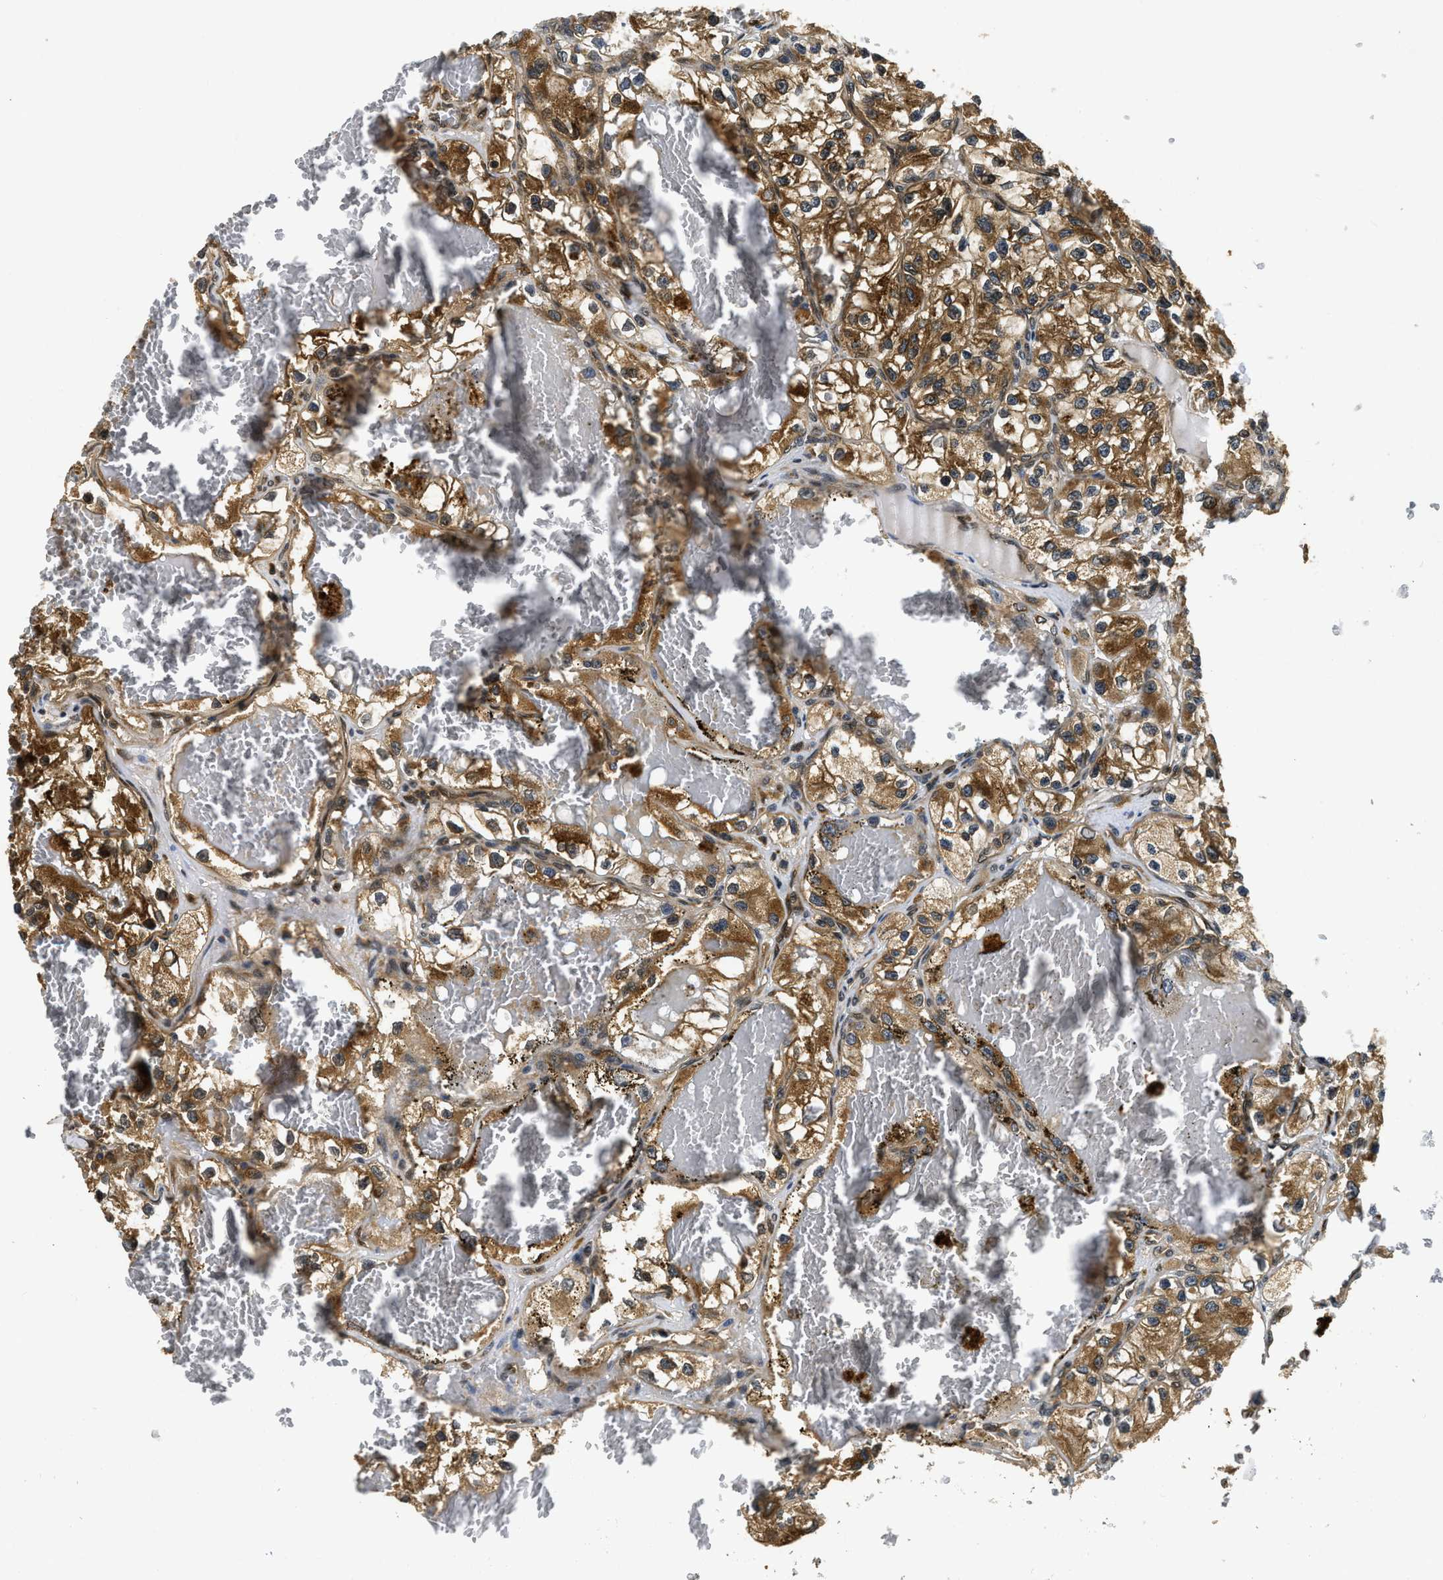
{"staining": {"intensity": "moderate", "quantity": ">75%", "location": "cytoplasmic/membranous"}, "tissue": "renal cancer", "cell_type": "Tumor cells", "image_type": "cancer", "snomed": [{"axis": "morphology", "description": "Adenocarcinoma, NOS"}, {"axis": "topography", "description": "Kidney"}], "caption": "Immunohistochemistry histopathology image of renal cancer stained for a protein (brown), which exhibits medium levels of moderate cytoplasmic/membranous staining in about >75% of tumor cells.", "gene": "ADSL", "patient": {"sex": "female", "age": 57}}